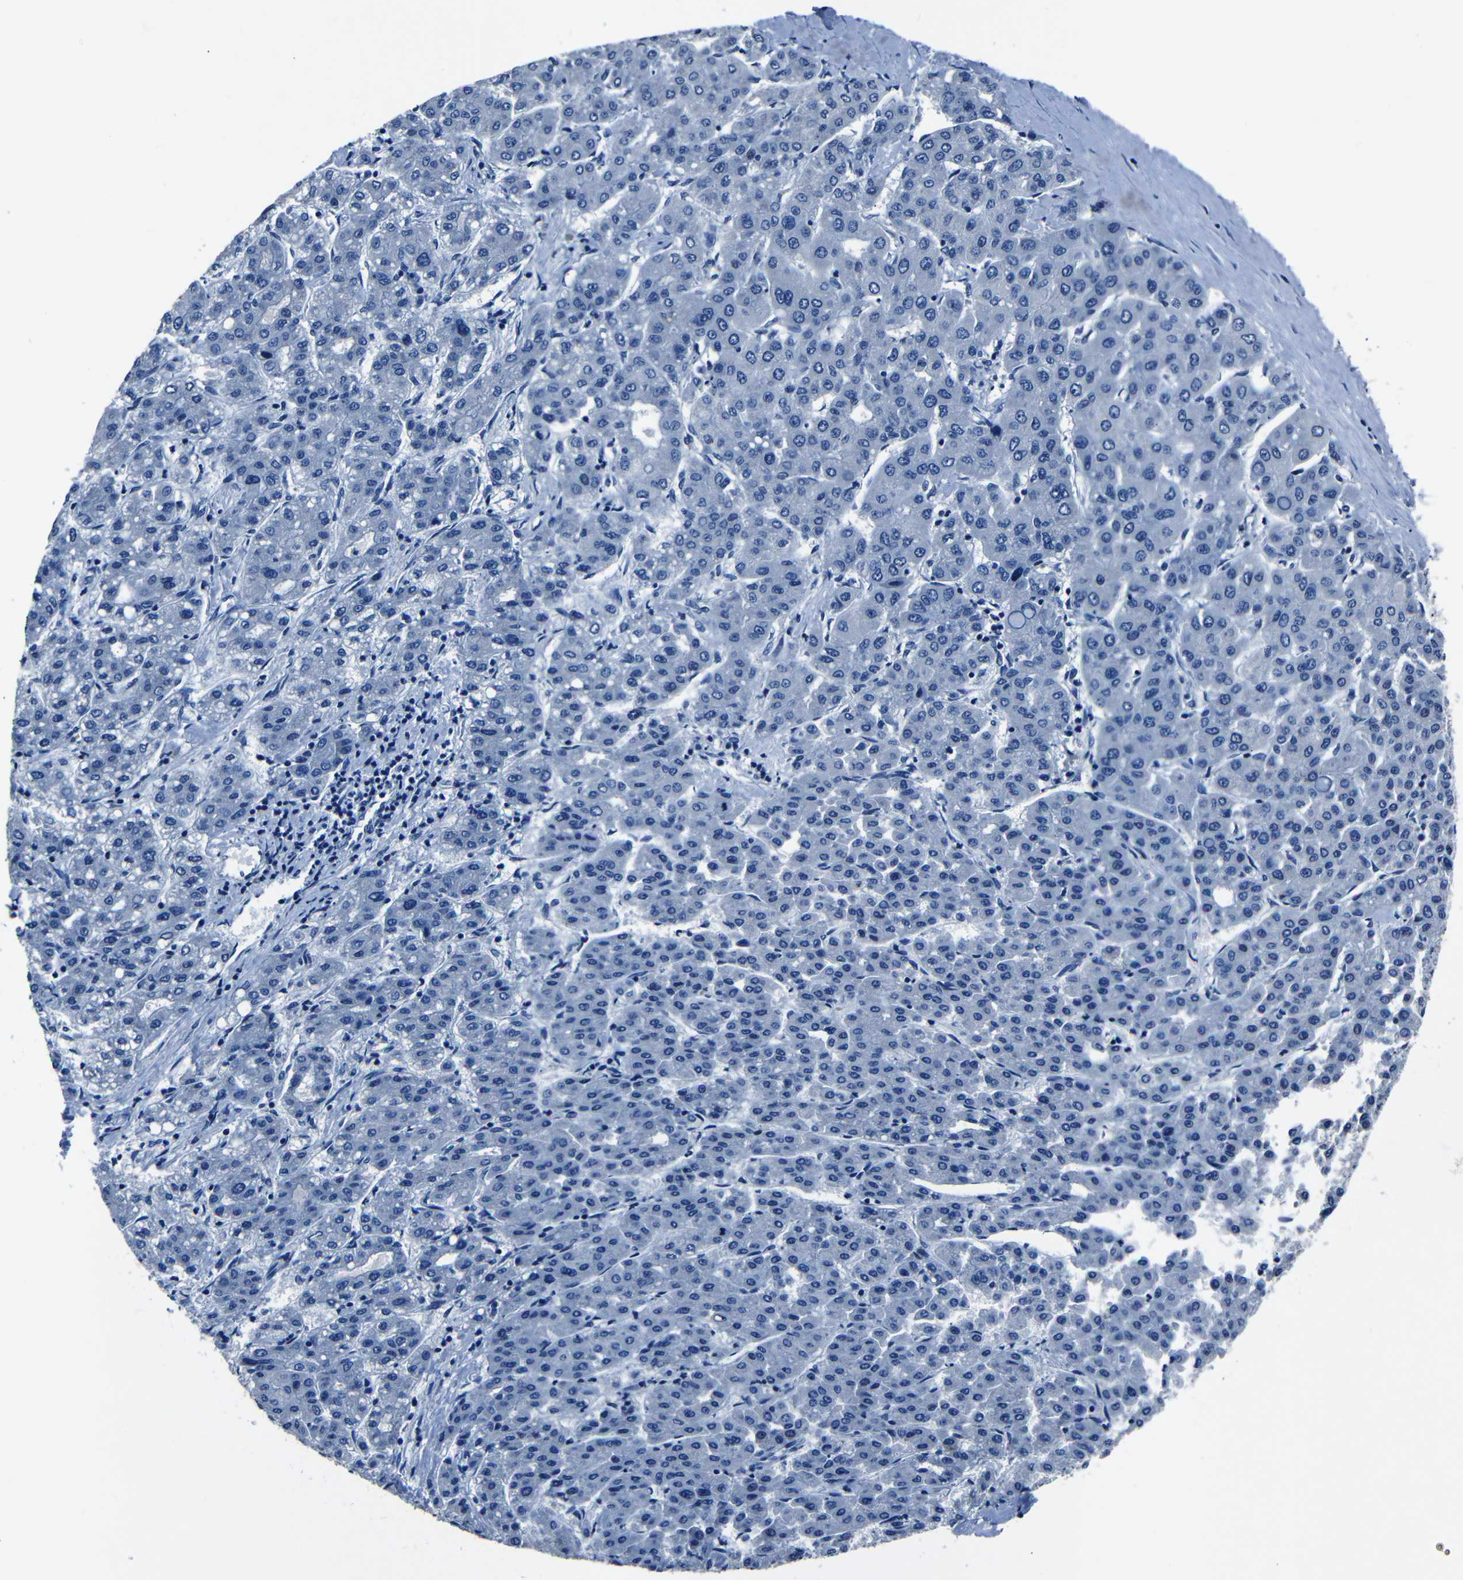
{"staining": {"intensity": "negative", "quantity": "none", "location": "none"}, "tissue": "liver cancer", "cell_type": "Tumor cells", "image_type": "cancer", "snomed": [{"axis": "morphology", "description": "Carcinoma, Hepatocellular, NOS"}, {"axis": "topography", "description": "Liver"}], "caption": "DAB (3,3'-diaminobenzidine) immunohistochemical staining of liver cancer (hepatocellular carcinoma) displays no significant staining in tumor cells.", "gene": "NCMAP", "patient": {"sex": "male", "age": 65}}